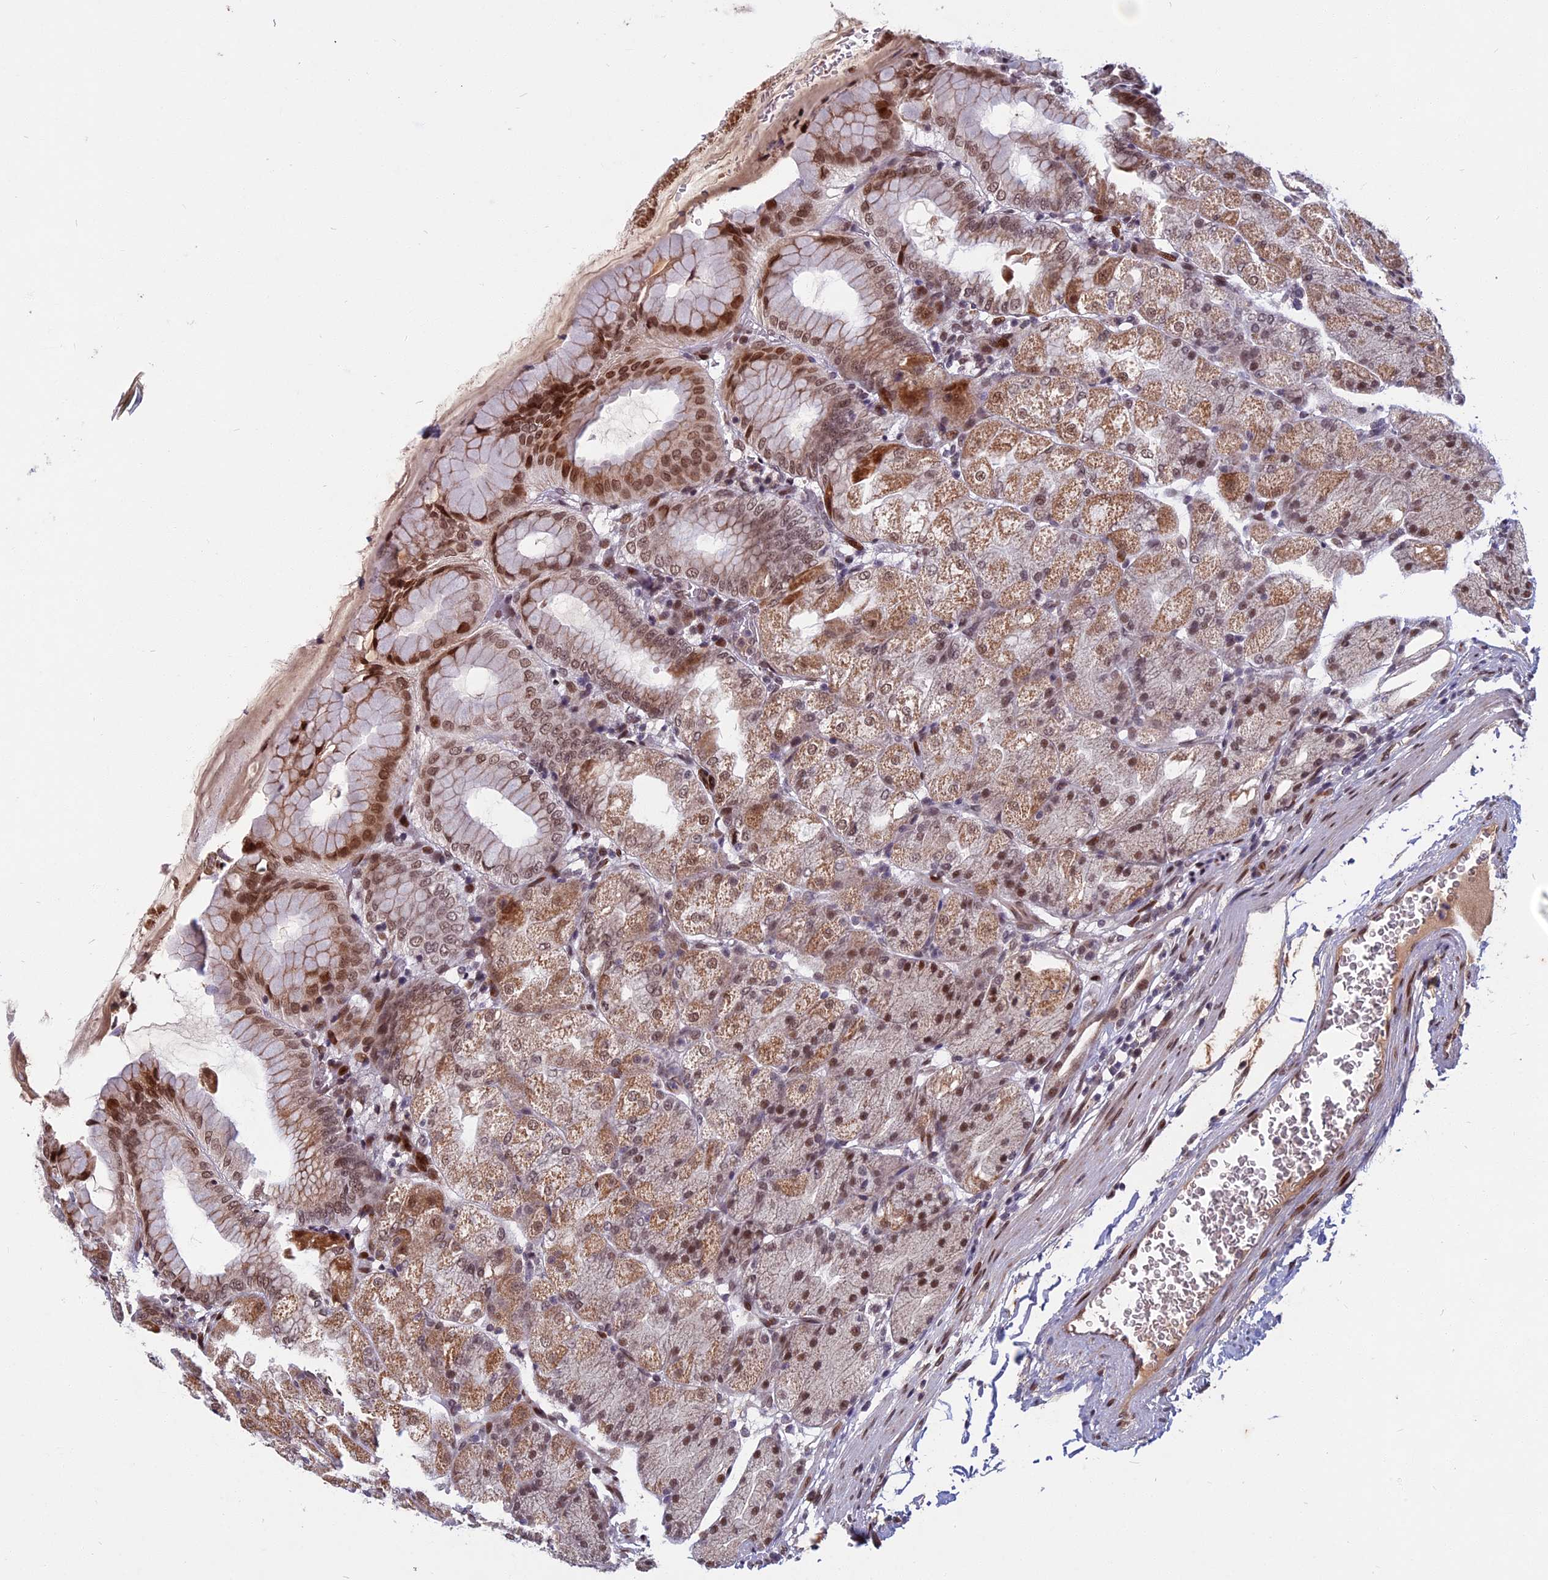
{"staining": {"intensity": "moderate", "quantity": ">75%", "location": "cytoplasmic/membranous,nuclear"}, "tissue": "stomach", "cell_type": "Glandular cells", "image_type": "normal", "snomed": [{"axis": "morphology", "description": "Normal tissue, NOS"}, {"axis": "topography", "description": "Stomach, upper"}, {"axis": "topography", "description": "Stomach, lower"}], "caption": "Benign stomach was stained to show a protein in brown. There is medium levels of moderate cytoplasmic/membranous,nuclear expression in approximately >75% of glandular cells. The protein of interest is stained brown, and the nuclei are stained in blue (DAB IHC with brightfield microscopy, high magnification).", "gene": "CDC7", "patient": {"sex": "male", "age": 62}}